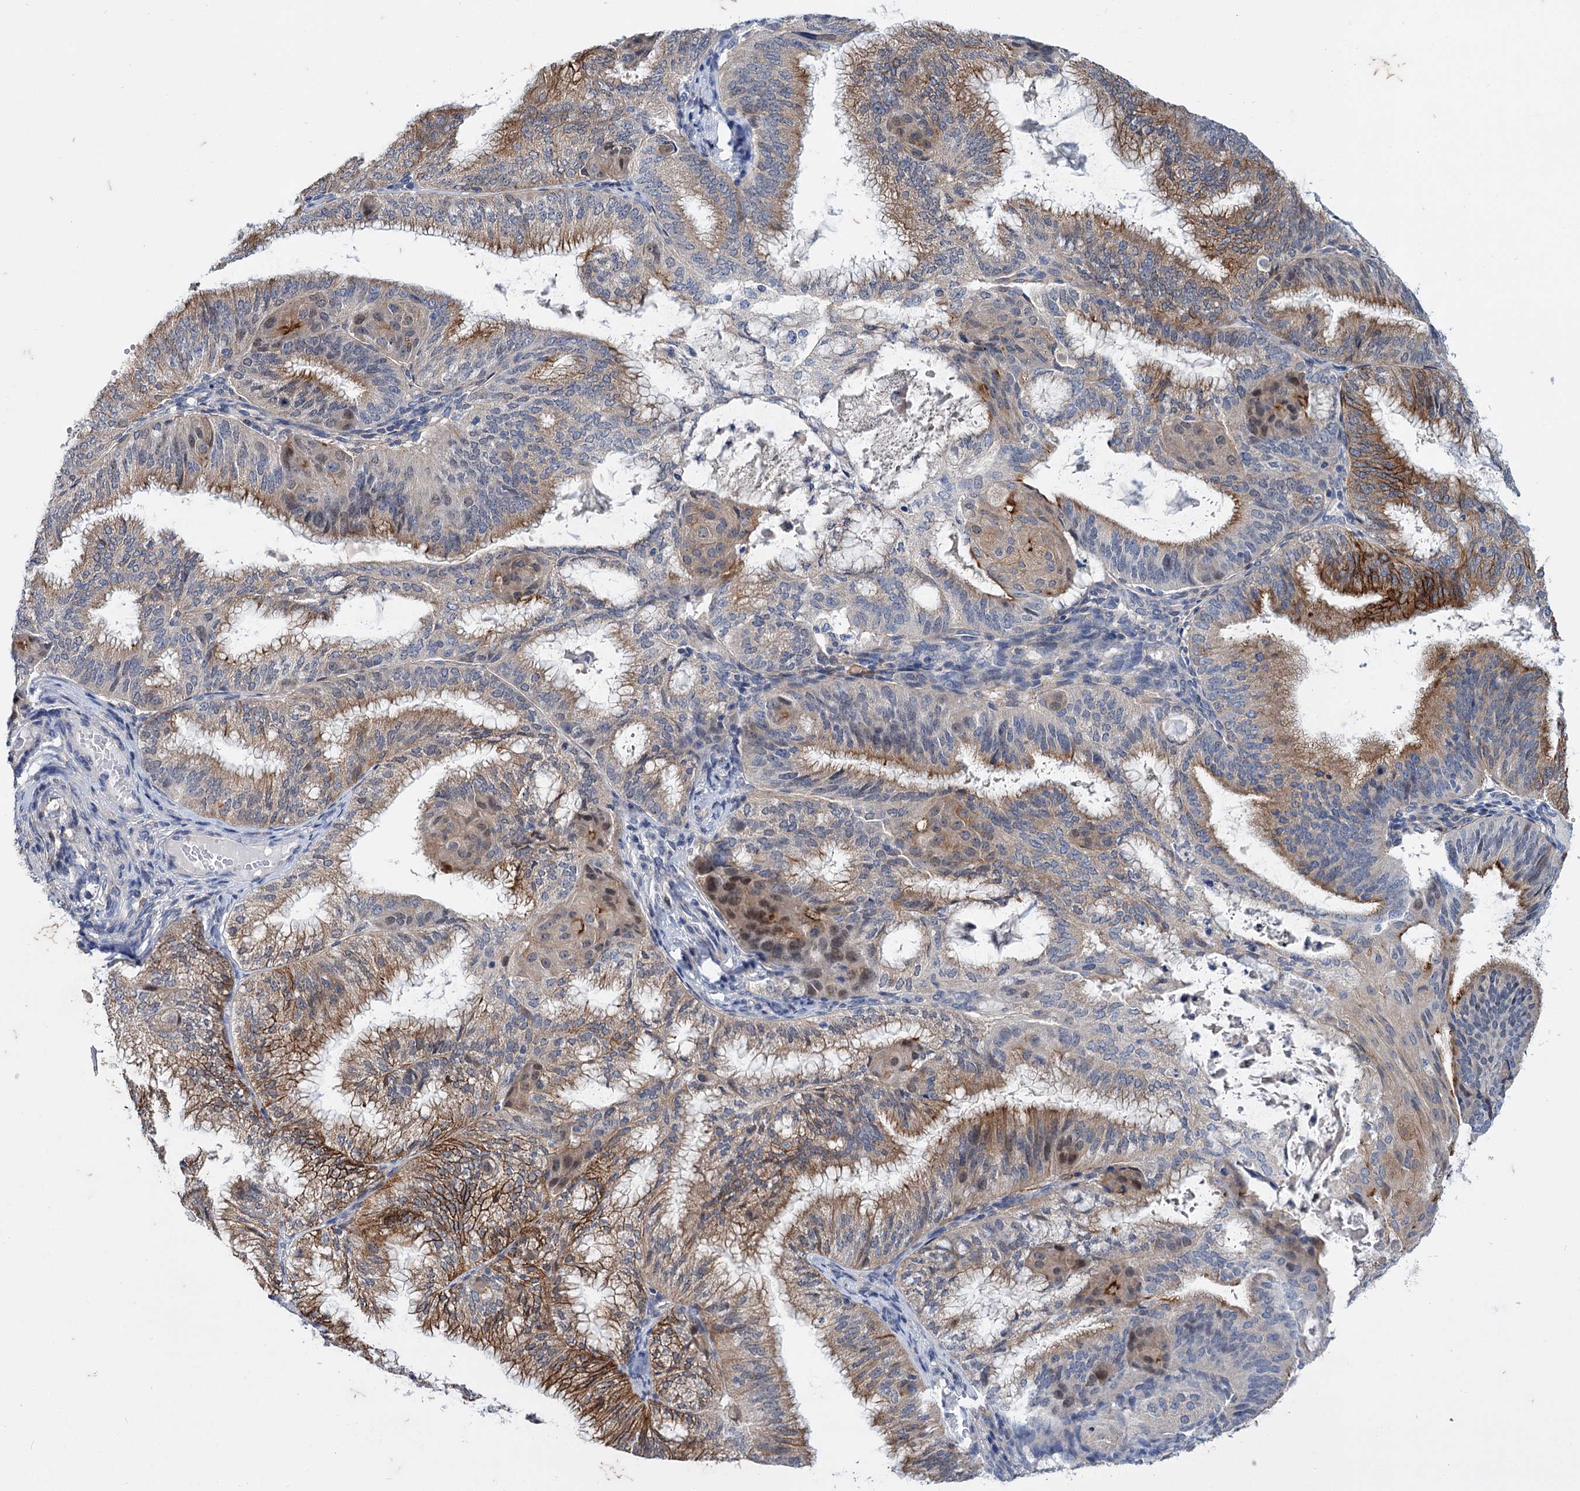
{"staining": {"intensity": "moderate", "quantity": "25%-75%", "location": "cytoplasmic/membranous"}, "tissue": "endometrial cancer", "cell_type": "Tumor cells", "image_type": "cancer", "snomed": [{"axis": "morphology", "description": "Adenocarcinoma, NOS"}, {"axis": "topography", "description": "Endometrium"}], "caption": "DAB (3,3'-diaminobenzidine) immunohistochemical staining of human endometrial cancer (adenocarcinoma) displays moderate cytoplasmic/membranous protein expression in approximately 25%-75% of tumor cells. Immunohistochemistry stains the protein in brown and the nuclei are stained blue.", "gene": "MID1IP1", "patient": {"sex": "female", "age": 49}}